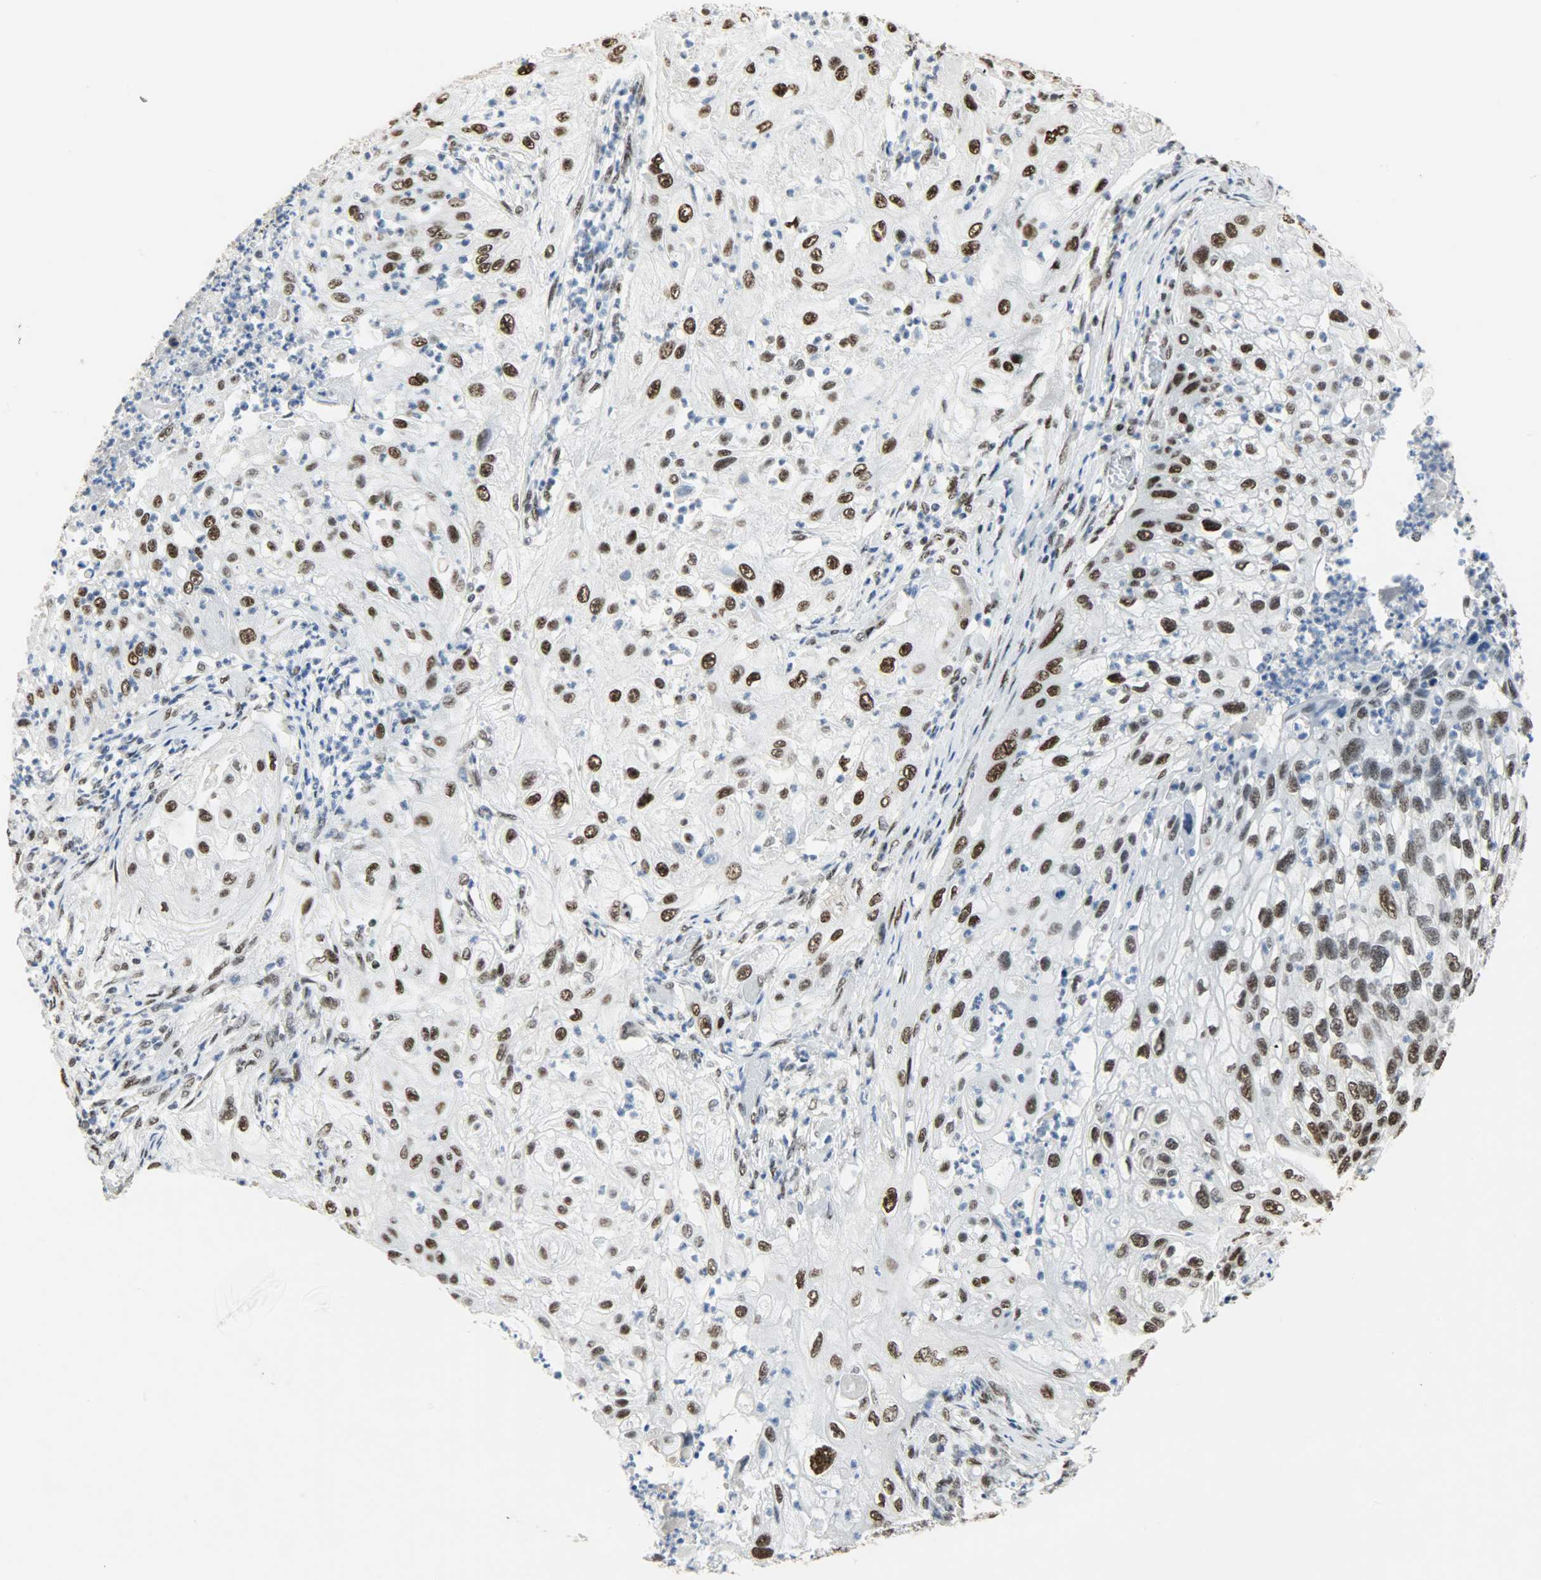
{"staining": {"intensity": "strong", "quantity": ">75%", "location": "nuclear"}, "tissue": "lung cancer", "cell_type": "Tumor cells", "image_type": "cancer", "snomed": [{"axis": "morphology", "description": "Inflammation, NOS"}, {"axis": "morphology", "description": "Squamous cell carcinoma, NOS"}, {"axis": "topography", "description": "Lymph node"}, {"axis": "topography", "description": "Soft tissue"}, {"axis": "topography", "description": "Lung"}], "caption": "Immunohistochemical staining of squamous cell carcinoma (lung) reveals high levels of strong nuclear staining in approximately >75% of tumor cells.", "gene": "SSB", "patient": {"sex": "male", "age": 66}}